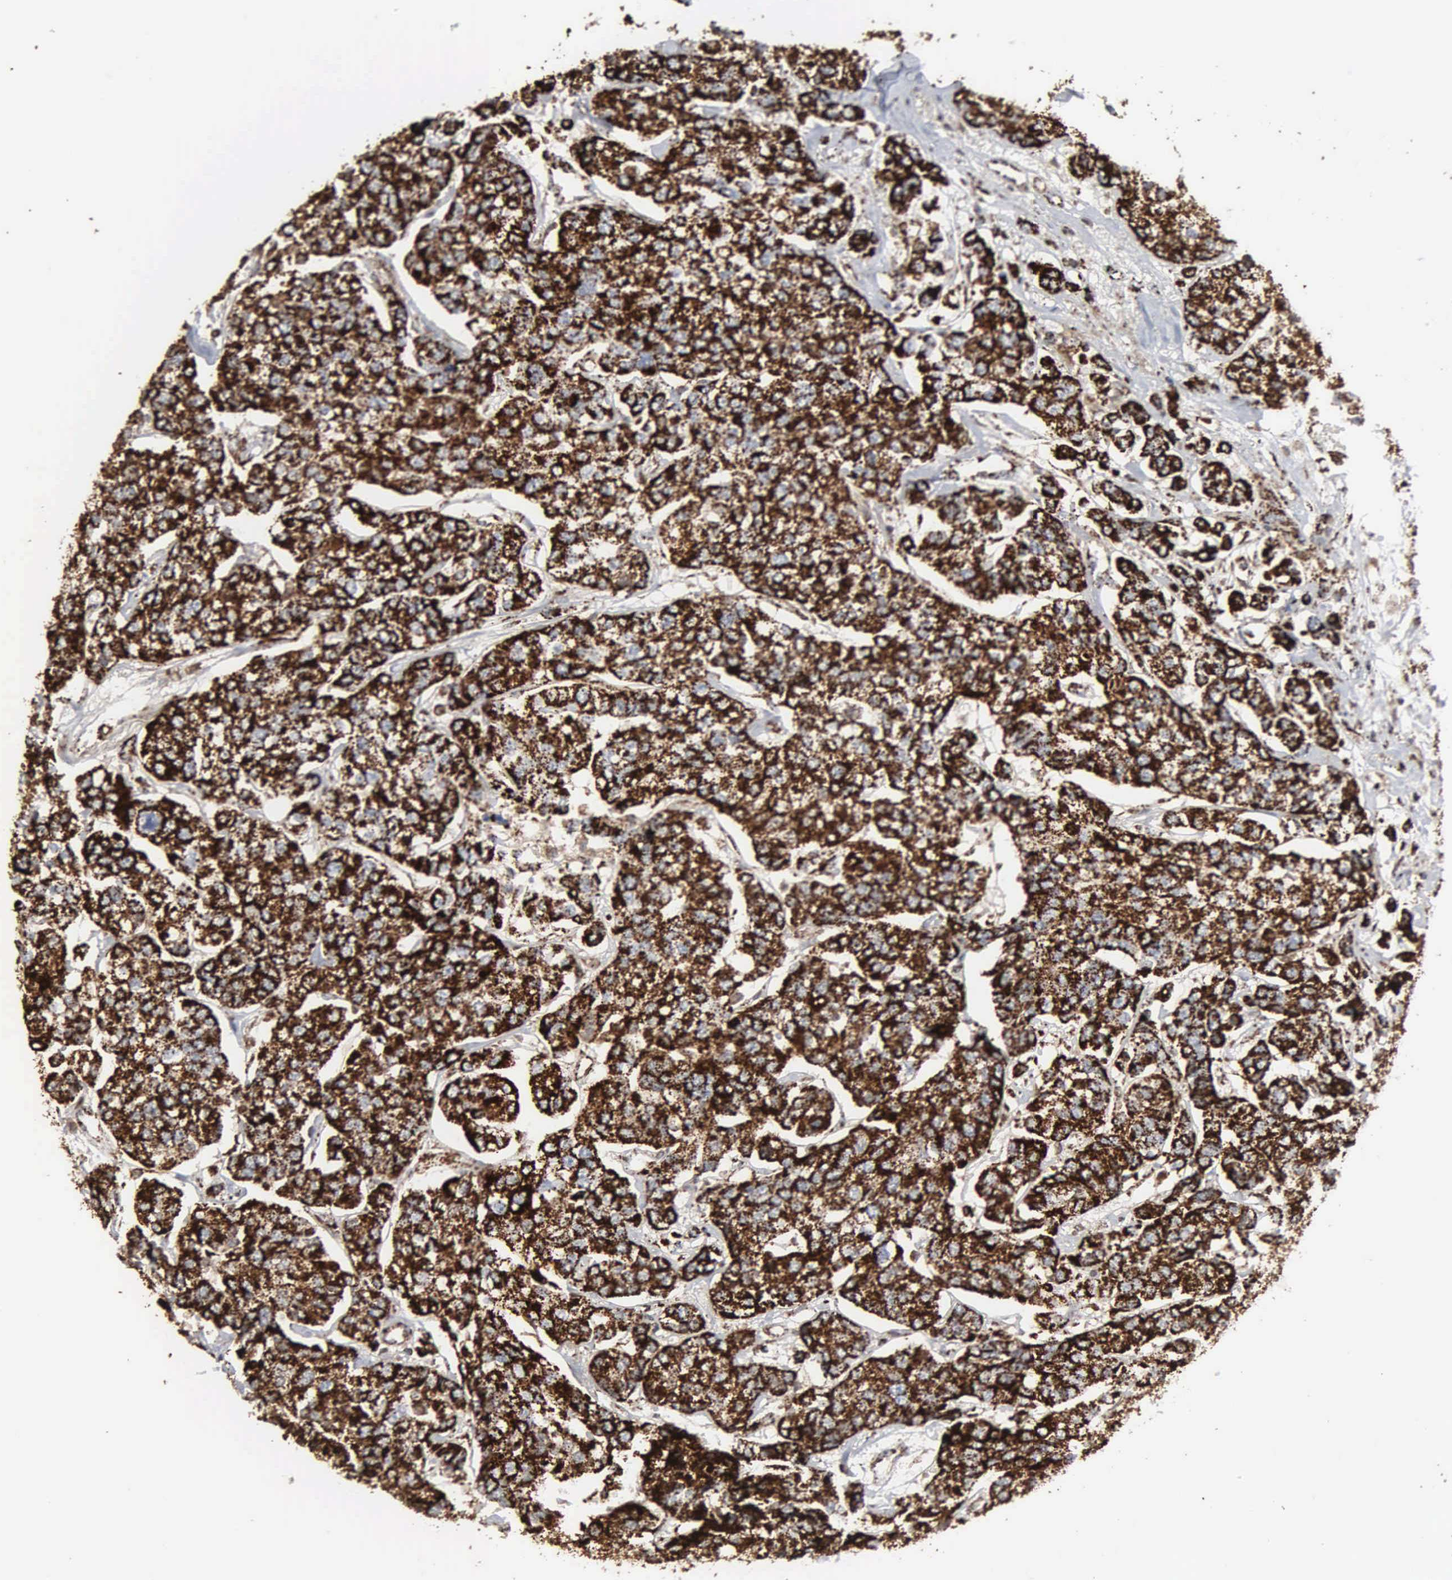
{"staining": {"intensity": "strong", "quantity": ">75%", "location": "cytoplasmic/membranous"}, "tissue": "breast cancer", "cell_type": "Tumor cells", "image_type": "cancer", "snomed": [{"axis": "morphology", "description": "Duct carcinoma"}, {"axis": "topography", "description": "Breast"}], "caption": "Breast cancer was stained to show a protein in brown. There is high levels of strong cytoplasmic/membranous expression in approximately >75% of tumor cells. The staining was performed using DAB (3,3'-diaminobenzidine) to visualize the protein expression in brown, while the nuclei were stained in blue with hematoxylin (Magnification: 20x).", "gene": "HSPA9", "patient": {"sex": "female", "age": 51}}